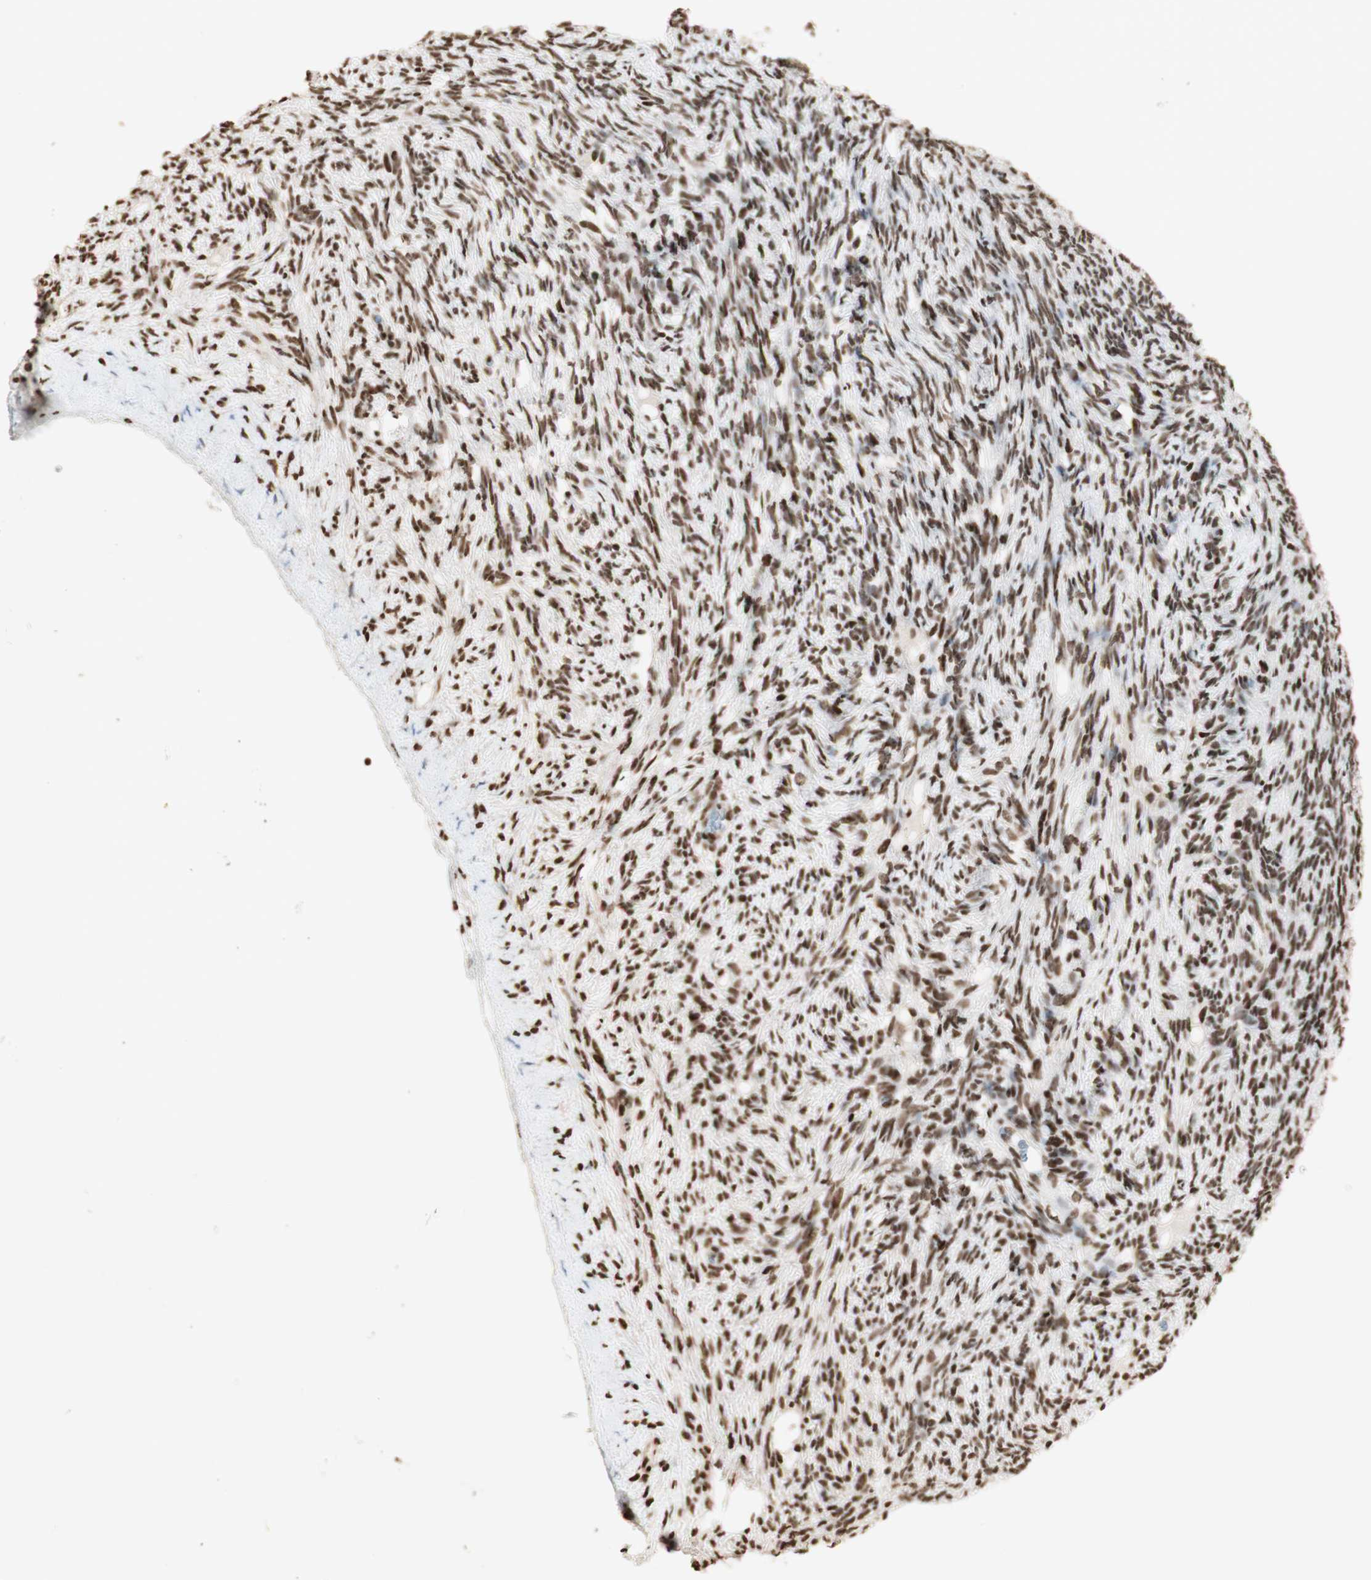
{"staining": {"intensity": "moderate", "quantity": ">75%", "location": "nuclear"}, "tissue": "ovary", "cell_type": "Ovarian stroma cells", "image_type": "normal", "snomed": [{"axis": "morphology", "description": "Normal tissue, NOS"}, {"axis": "topography", "description": "Ovary"}], "caption": "Brown immunohistochemical staining in benign ovary exhibits moderate nuclear staining in about >75% of ovarian stroma cells.", "gene": "HNRNPA2B1", "patient": {"sex": "female", "age": 33}}